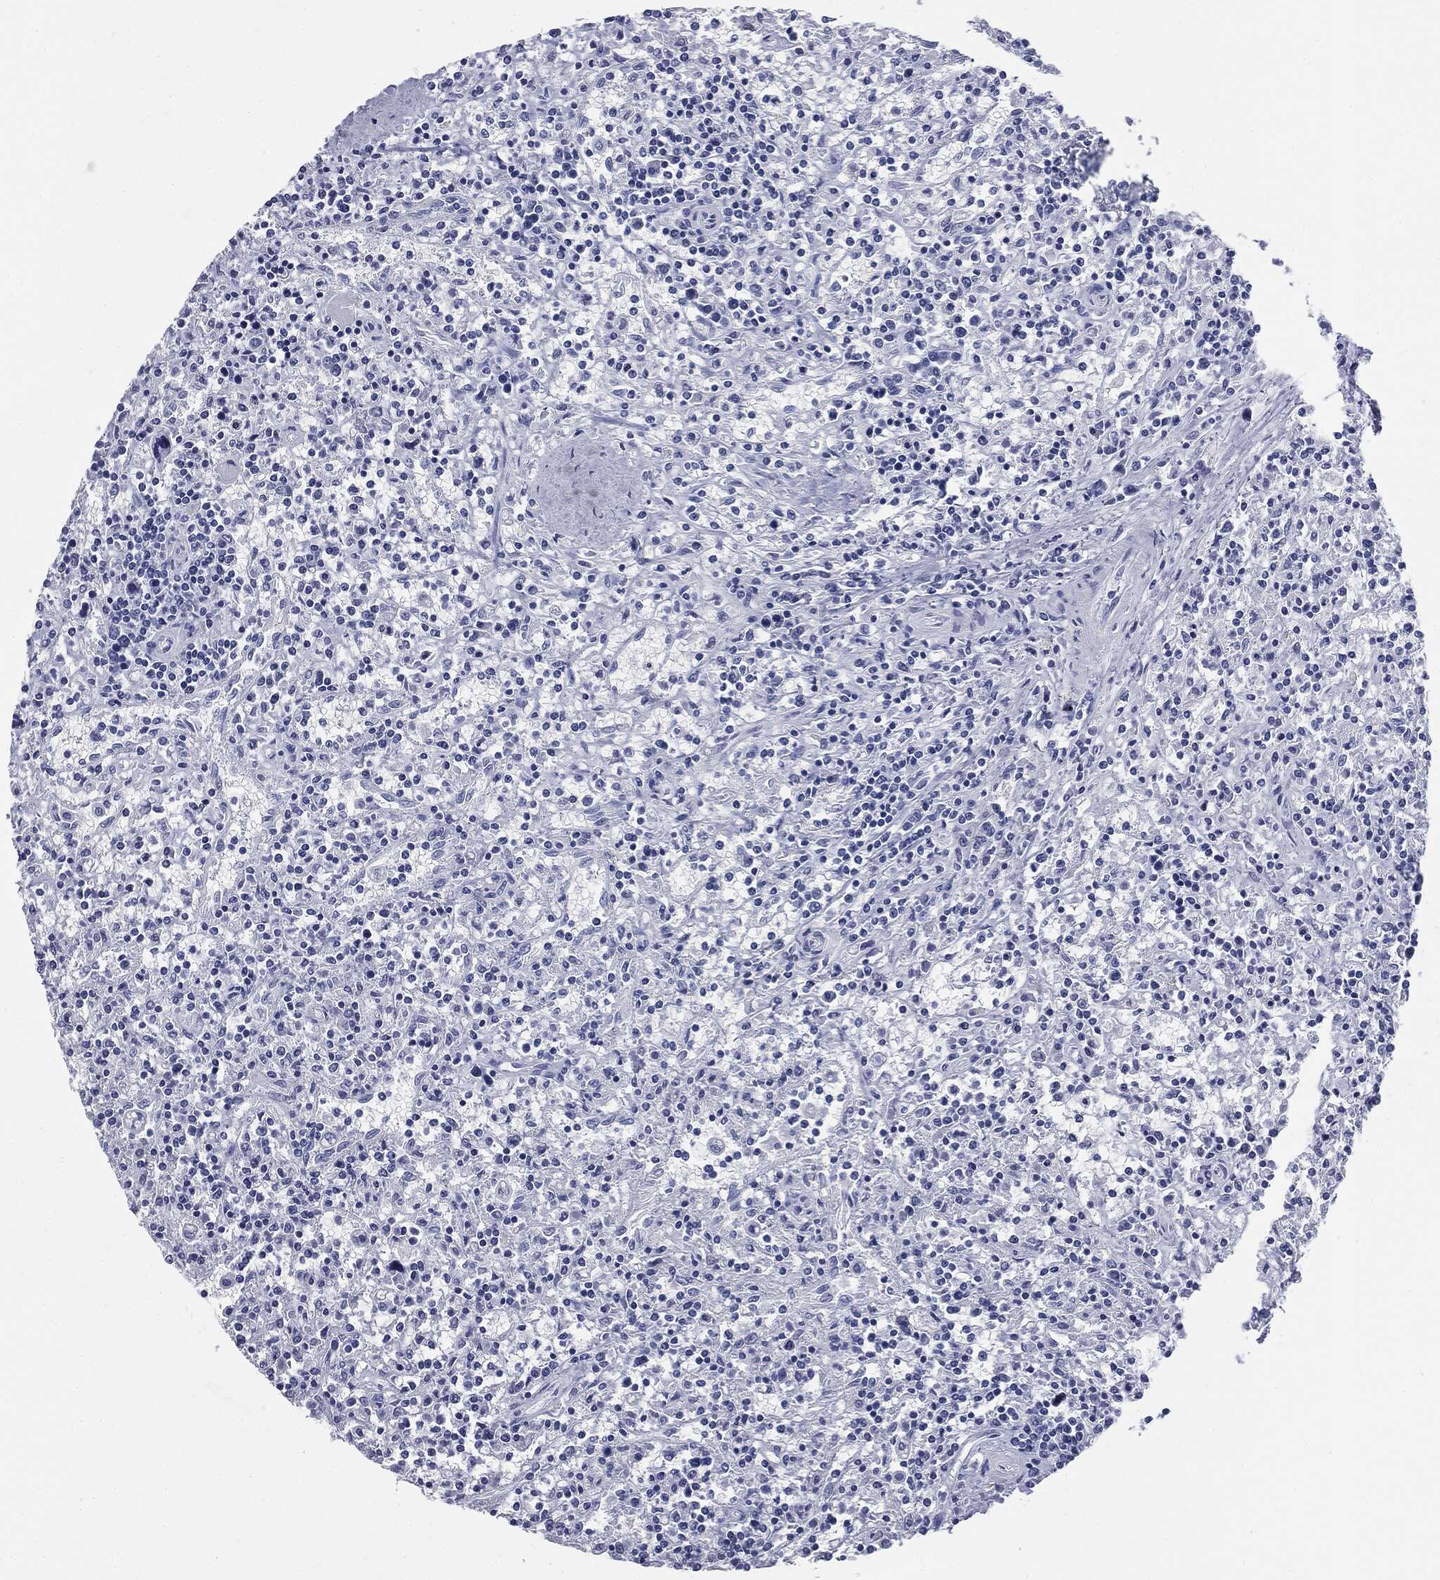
{"staining": {"intensity": "negative", "quantity": "none", "location": "none"}, "tissue": "lymphoma", "cell_type": "Tumor cells", "image_type": "cancer", "snomed": [{"axis": "morphology", "description": "Malignant lymphoma, non-Hodgkin's type, Low grade"}, {"axis": "topography", "description": "Spleen"}], "caption": "Human lymphoma stained for a protein using immunohistochemistry (IHC) displays no positivity in tumor cells.", "gene": "ATP2A1", "patient": {"sex": "male", "age": 62}}